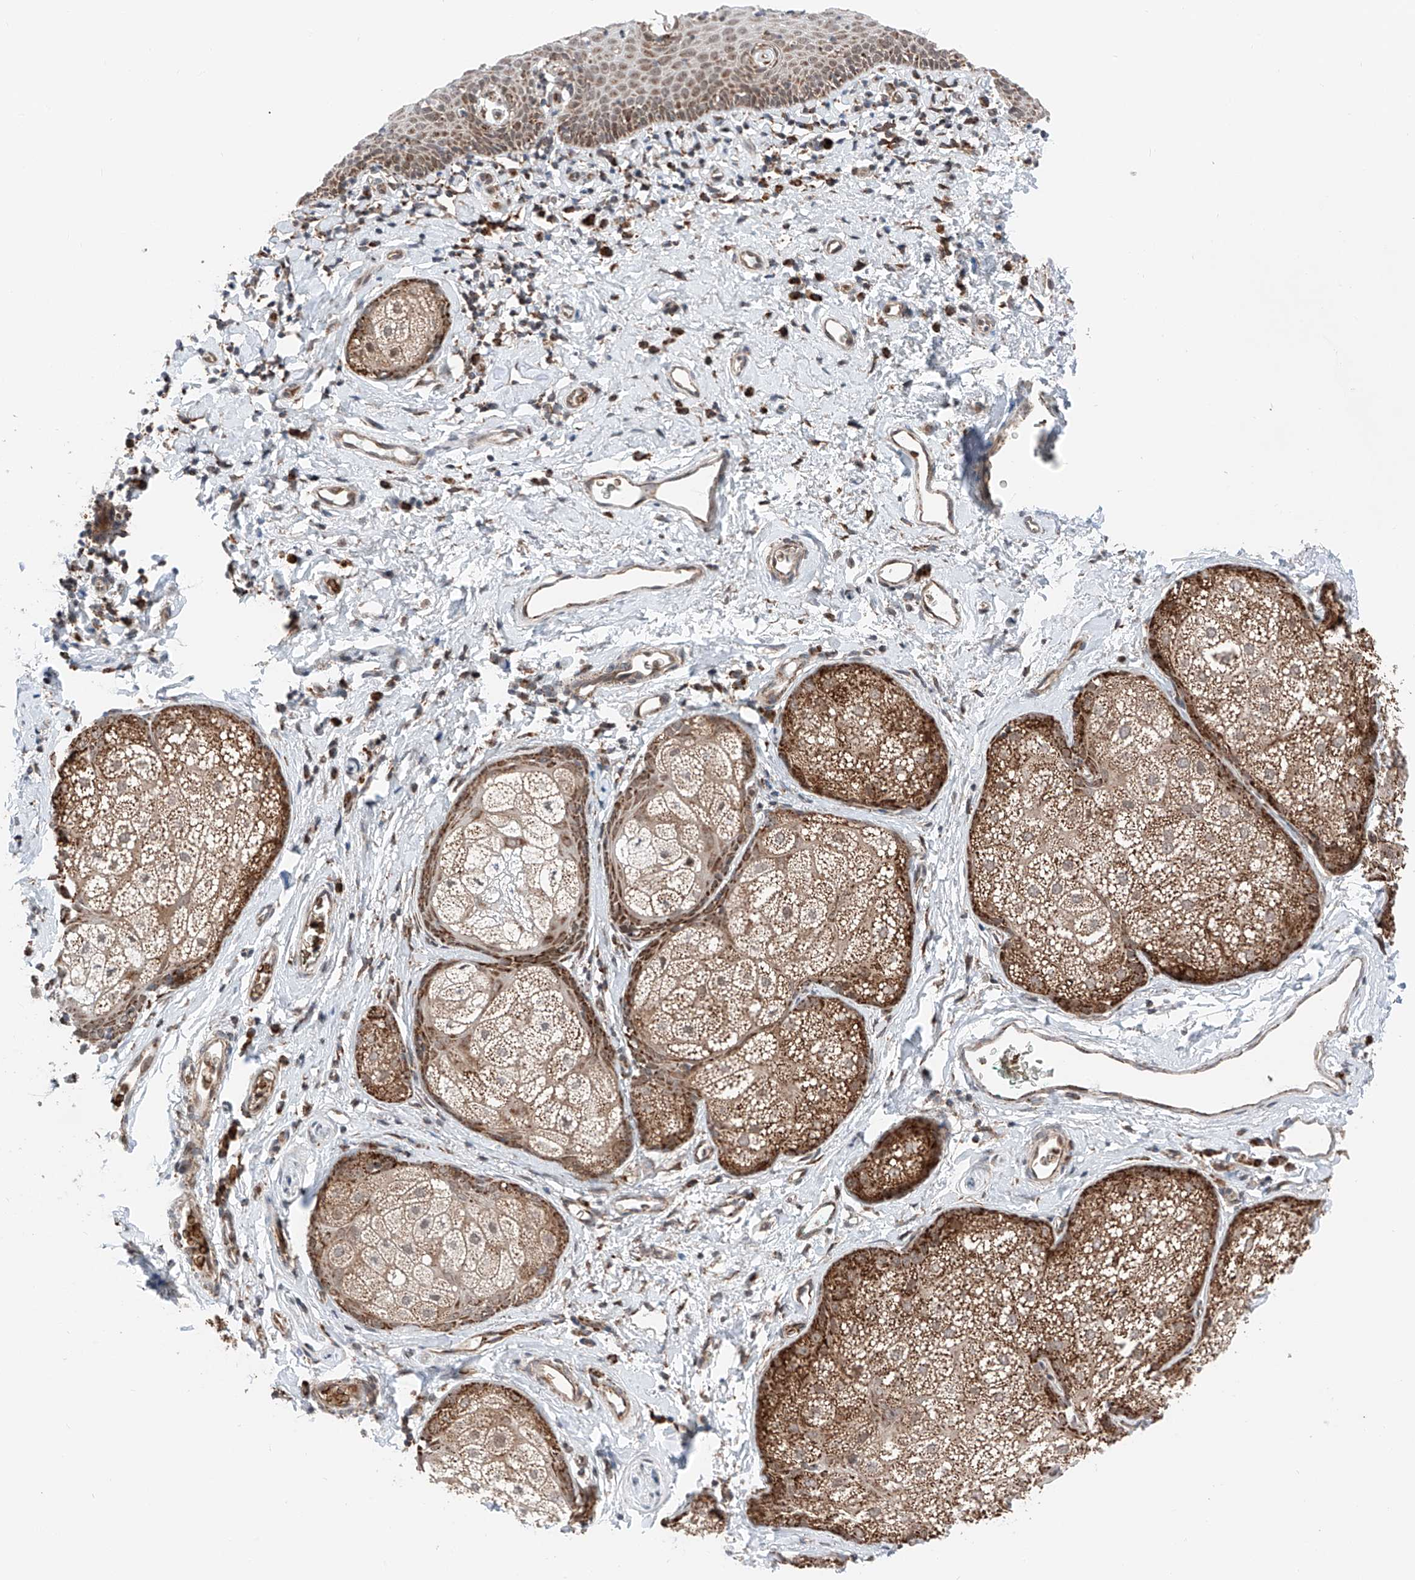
{"staining": {"intensity": "moderate", "quantity": ">75%", "location": "cytoplasmic/membranous"}, "tissue": "skin", "cell_type": "Epidermal cells", "image_type": "normal", "snomed": [{"axis": "morphology", "description": "Normal tissue, NOS"}, {"axis": "topography", "description": "Vulva"}], "caption": "This is a micrograph of immunohistochemistry (IHC) staining of unremarkable skin, which shows moderate staining in the cytoplasmic/membranous of epidermal cells.", "gene": "ZSCAN29", "patient": {"sex": "female", "age": 66}}